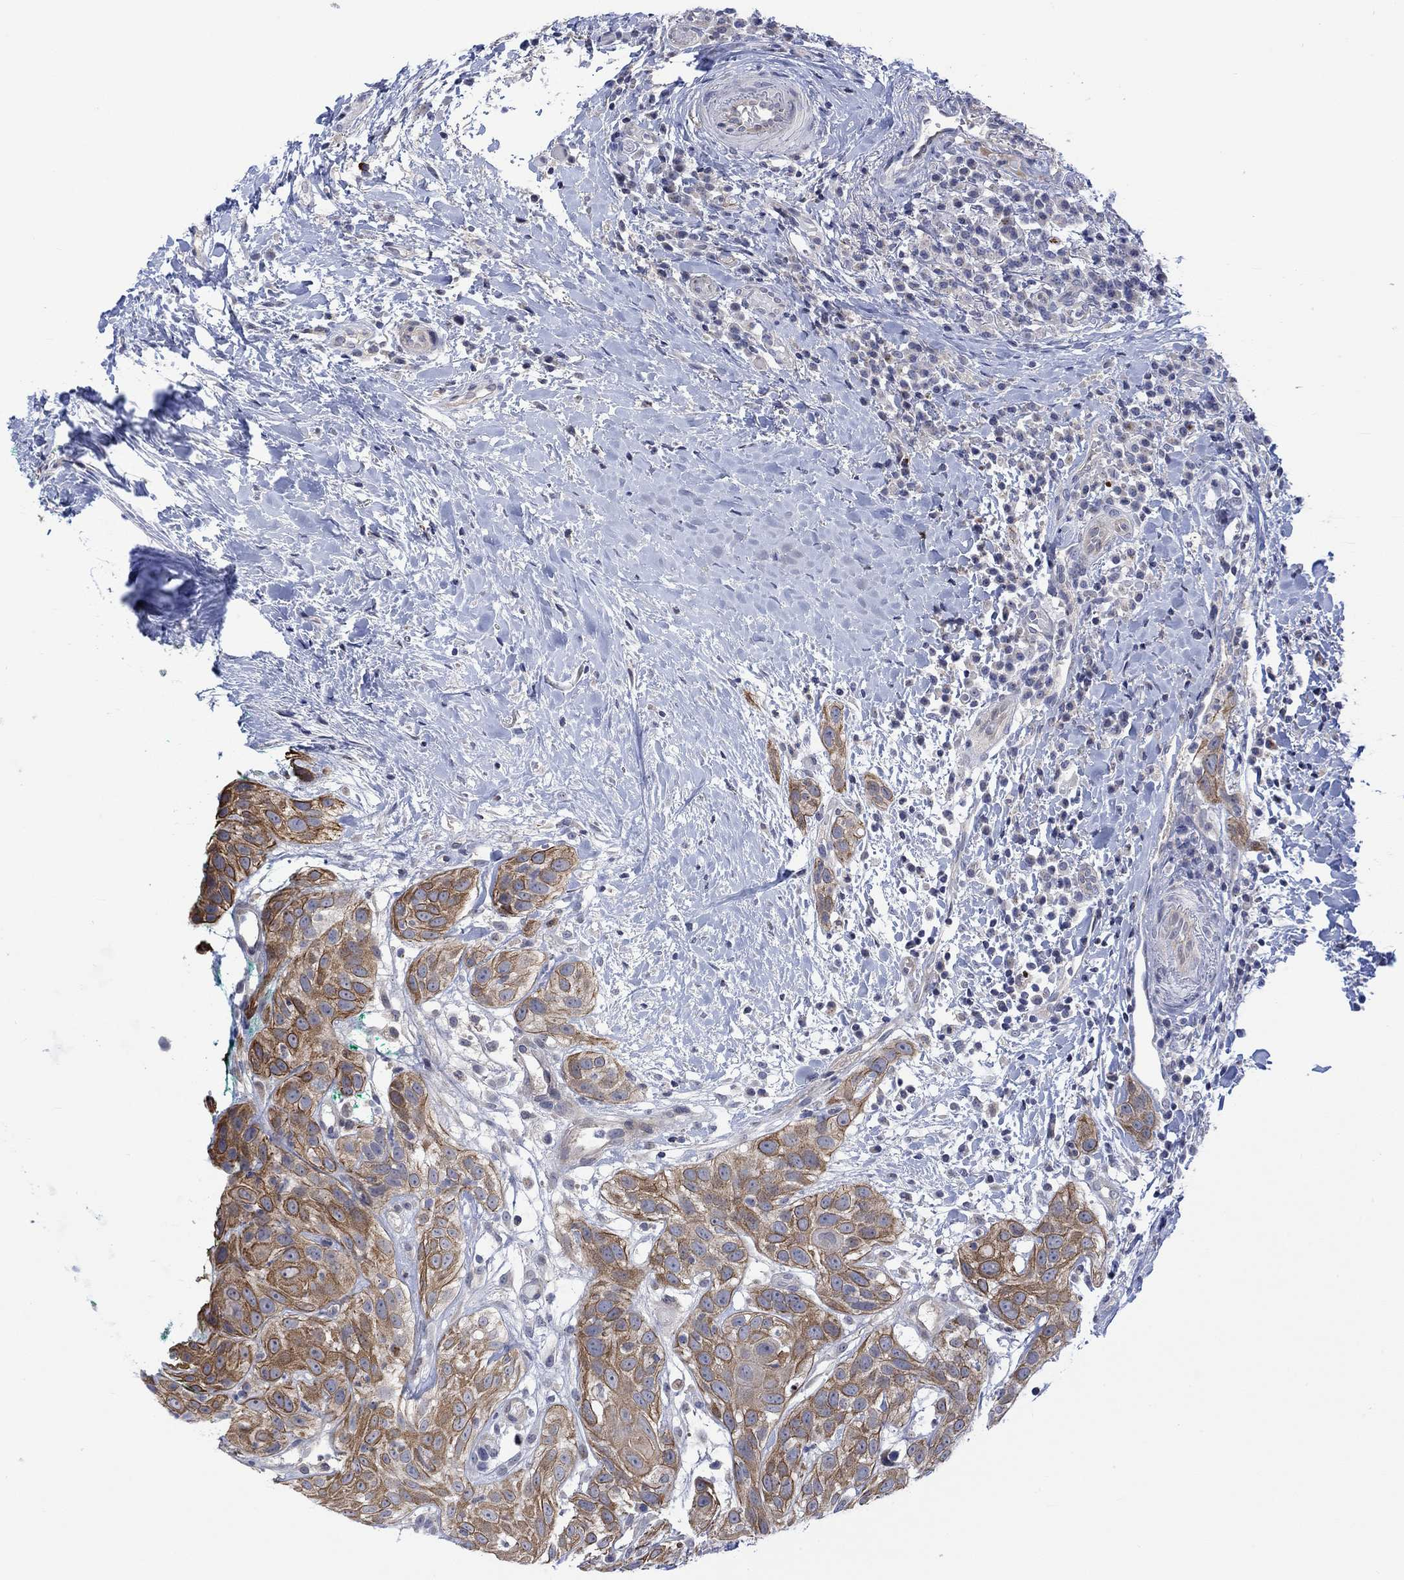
{"staining": {"intensity": "strong", "quantity": ">75%", "location": "cytoplasmic/membranous"}, "tissue": "head and neck cancer", "cell_type": "Tumor cells", "image_type": "cancer", "snomed": [{"axis": "morphology", "description": "Normal tissue, NOS"}, {"axis": "morphology", "description": "Squamous cell carcinoma, NOS"}, {"axis": "topography", "description": "Oral tissue"}, {"axis": "topography", "description": "Salivary gland"}, {"axis": "topography", "description": "Head-Neck"}], "caption": "A high-resolution micrograph shows immunohistochemistry (IHC) staining of head and neck cancer (squamous cell carcinoma), which demonstrates strong cytoplasmic/membranous staining in approximately >75% of tumor cells.", "gene": "DCX", "patient": {"sex": "female", "age": 62}}